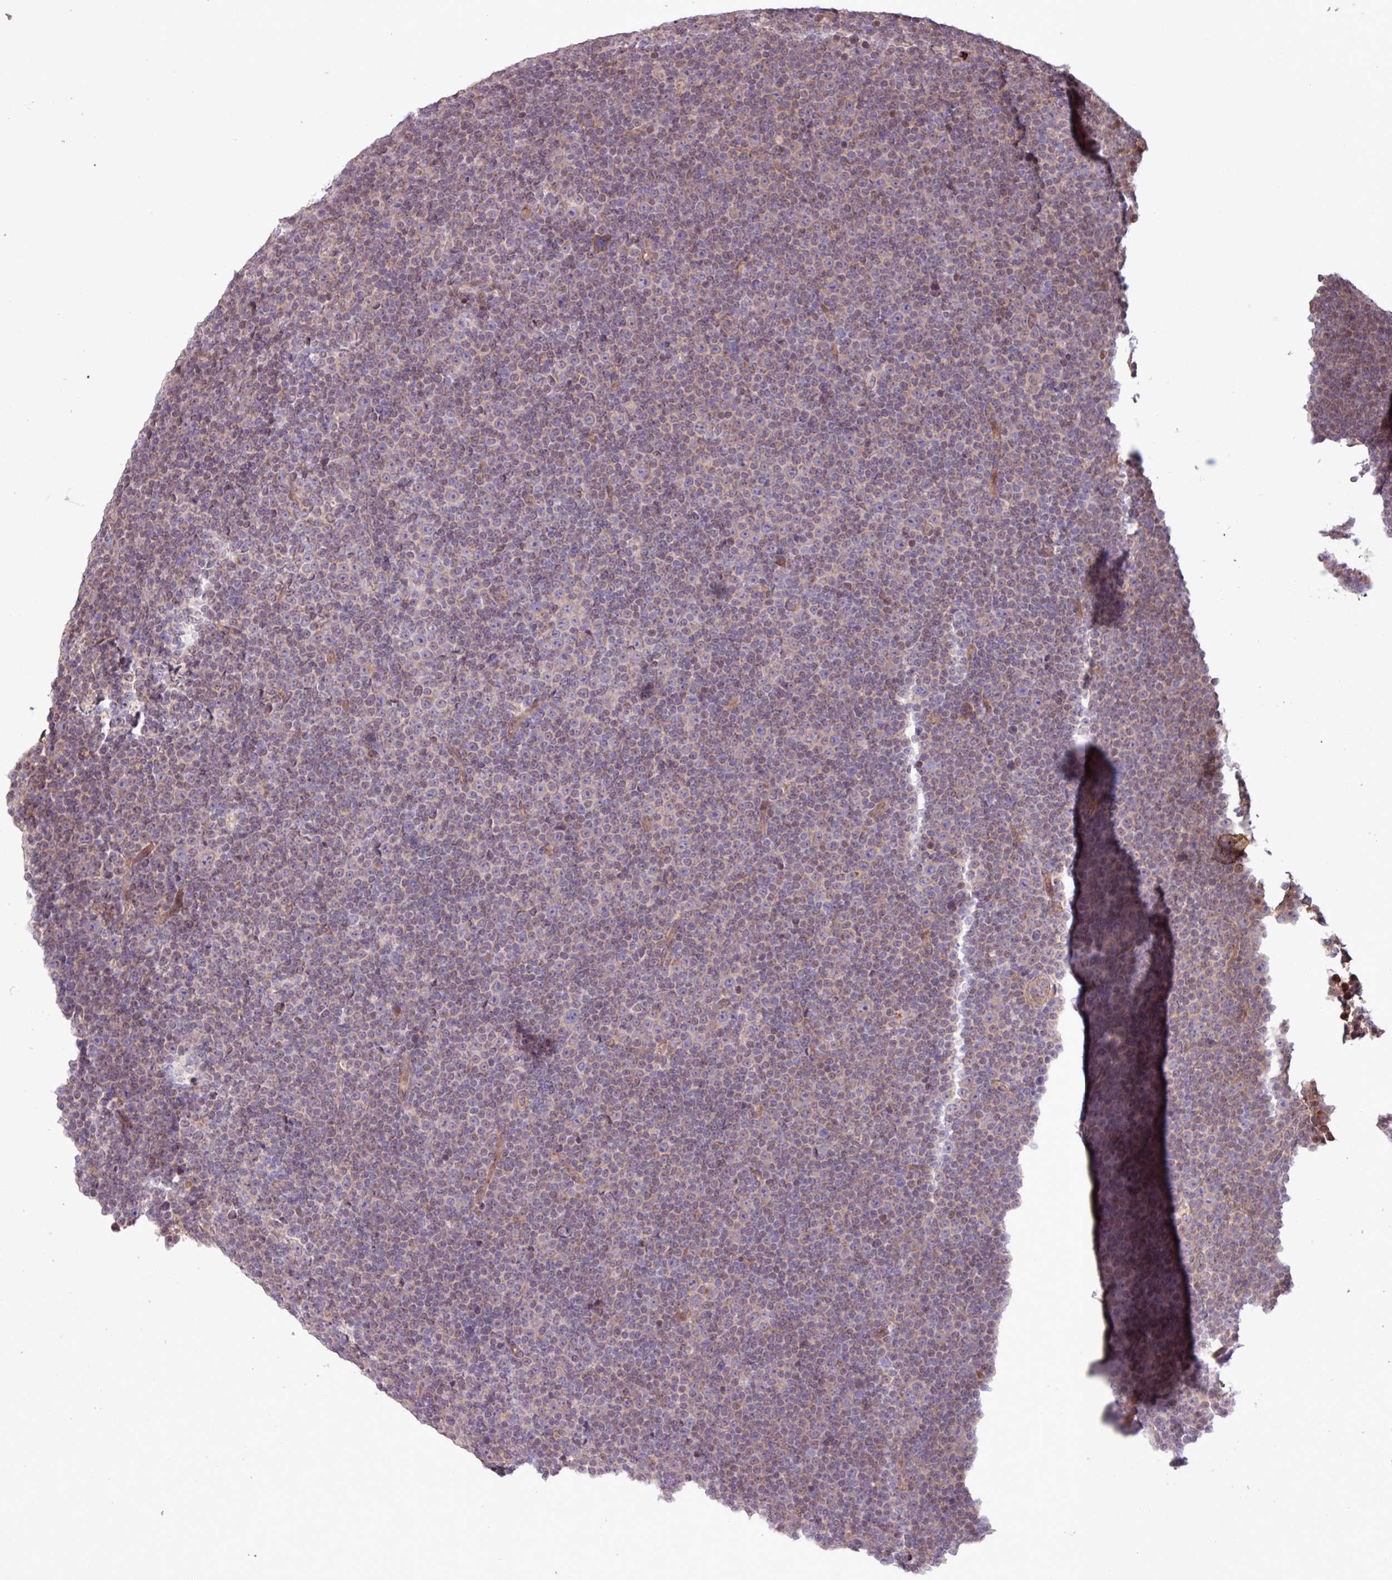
{"staining": {"intensity": "weak", "quantity": "<25%", "location": "cytoplasmic/membranous,nuclear"}, "tissue": "lymphoma", "cell_type": "Tumor cells", "image_type": "cancer", "snomed": [{"axis": "morphology", "description": "Malignant lymphoma, non-Hodgkin's type, Low grade"}, {"axis": "topography", "description": "Lymph node"}], "caption": "A photomicrograph of low-grade malignant lymphoma, non-Hodgkin's type stained for a protein demonstrates no brown staining in tumor cells.", "gene": "PDPR", "patient": {"sex": "female", "age": 67}}